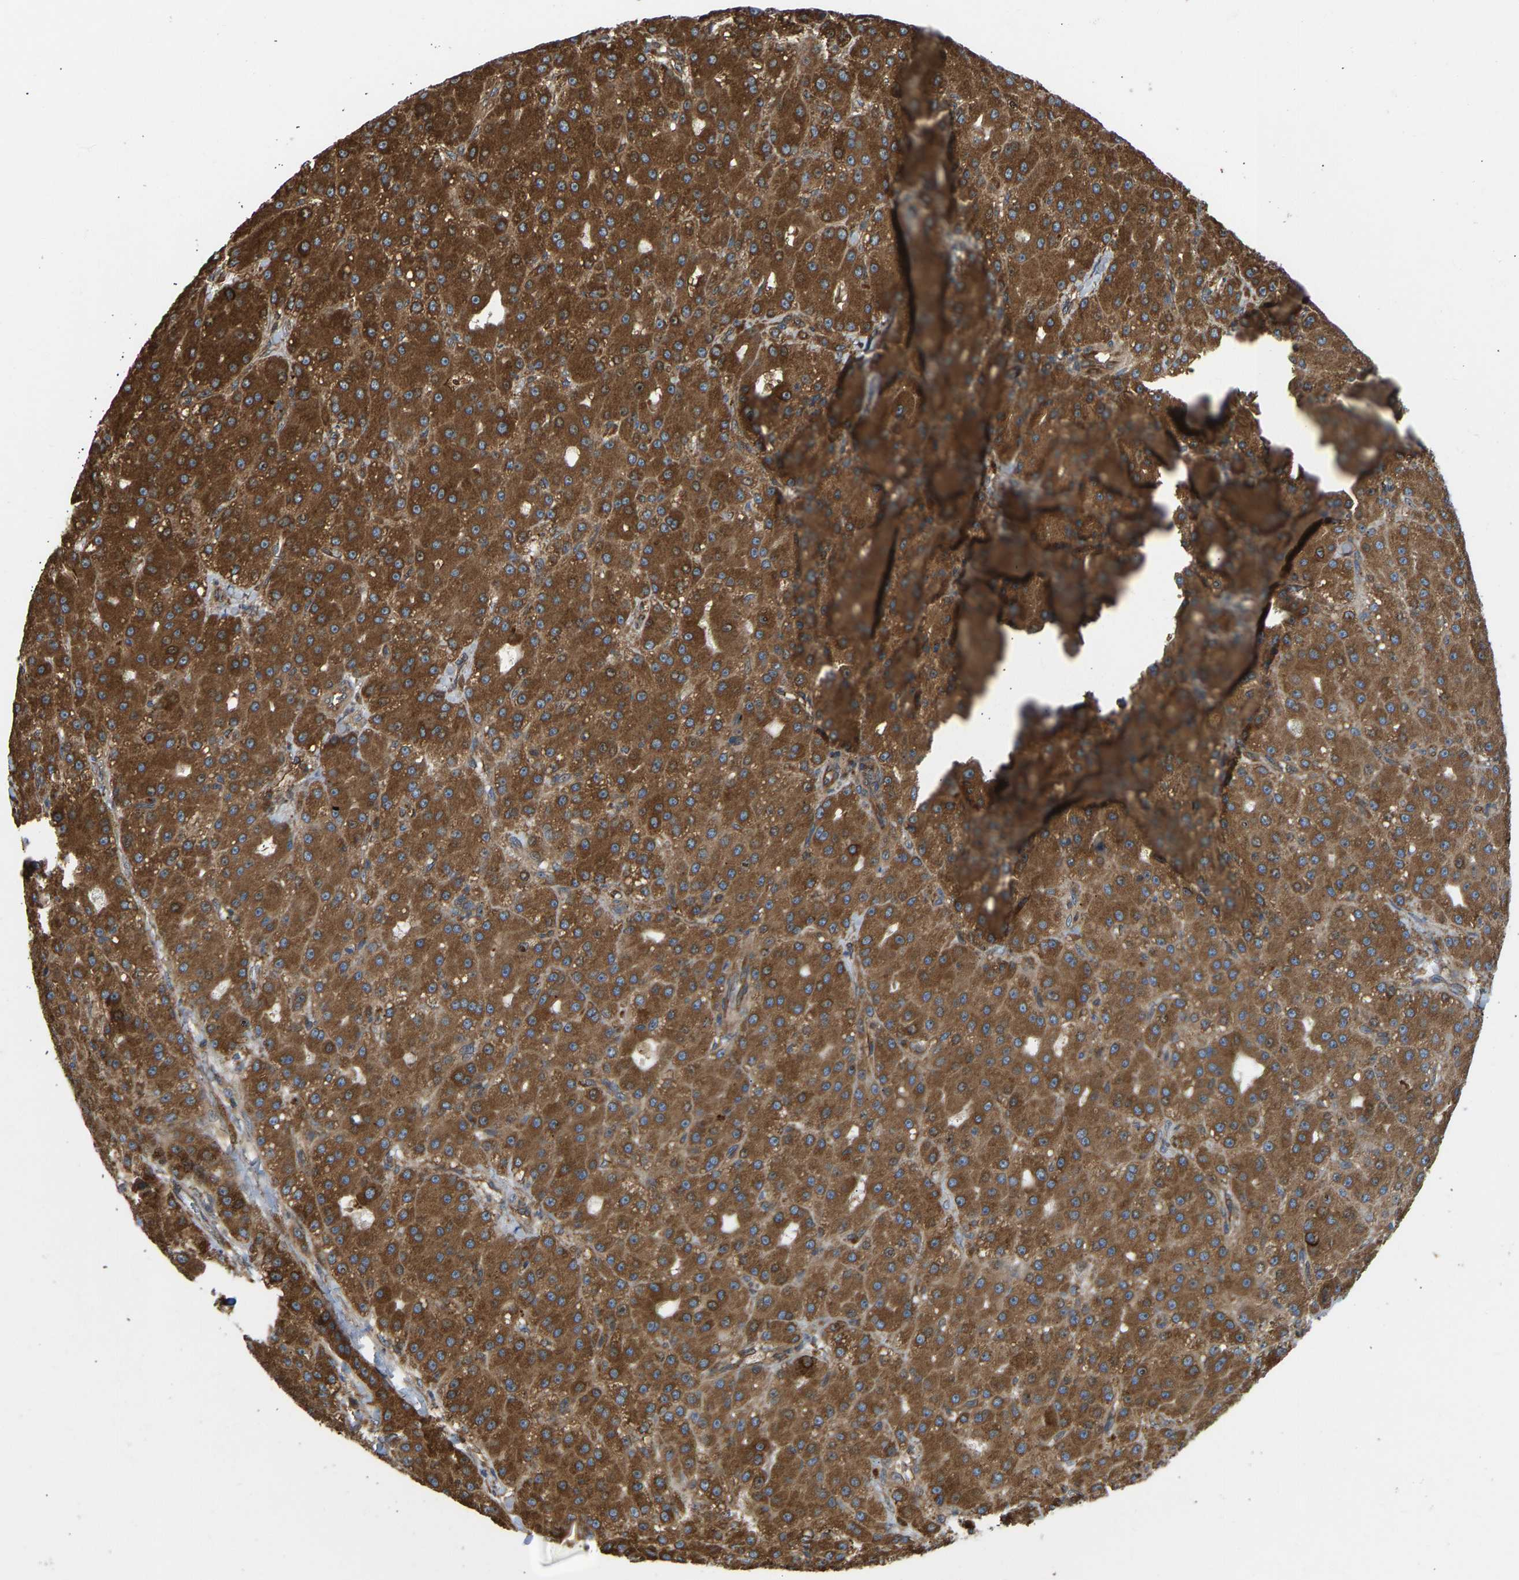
{"staining": {"intensity": "strong", "quantity": ">75%", "location": "cytoplasmic/membranous"}, "tissue": "liver cancer", "cell_type": "Tumor cells", "image_type": "cancer", "snomed": [{"axis": "morphology", "description": "Carcinoma, Hepatocellular, NOS"}, {"axis": "topography", "description": "Liver"}], "caption": "Liver cancer (hepatocellular carcinoma) was stained to show a protein in brown. There is high levels of strong cytoplasmic/membranous expression in approximately >75% of tumor cells.", "gene": "RASGRF2", "patient": {"sex": "male", "age": 67}}